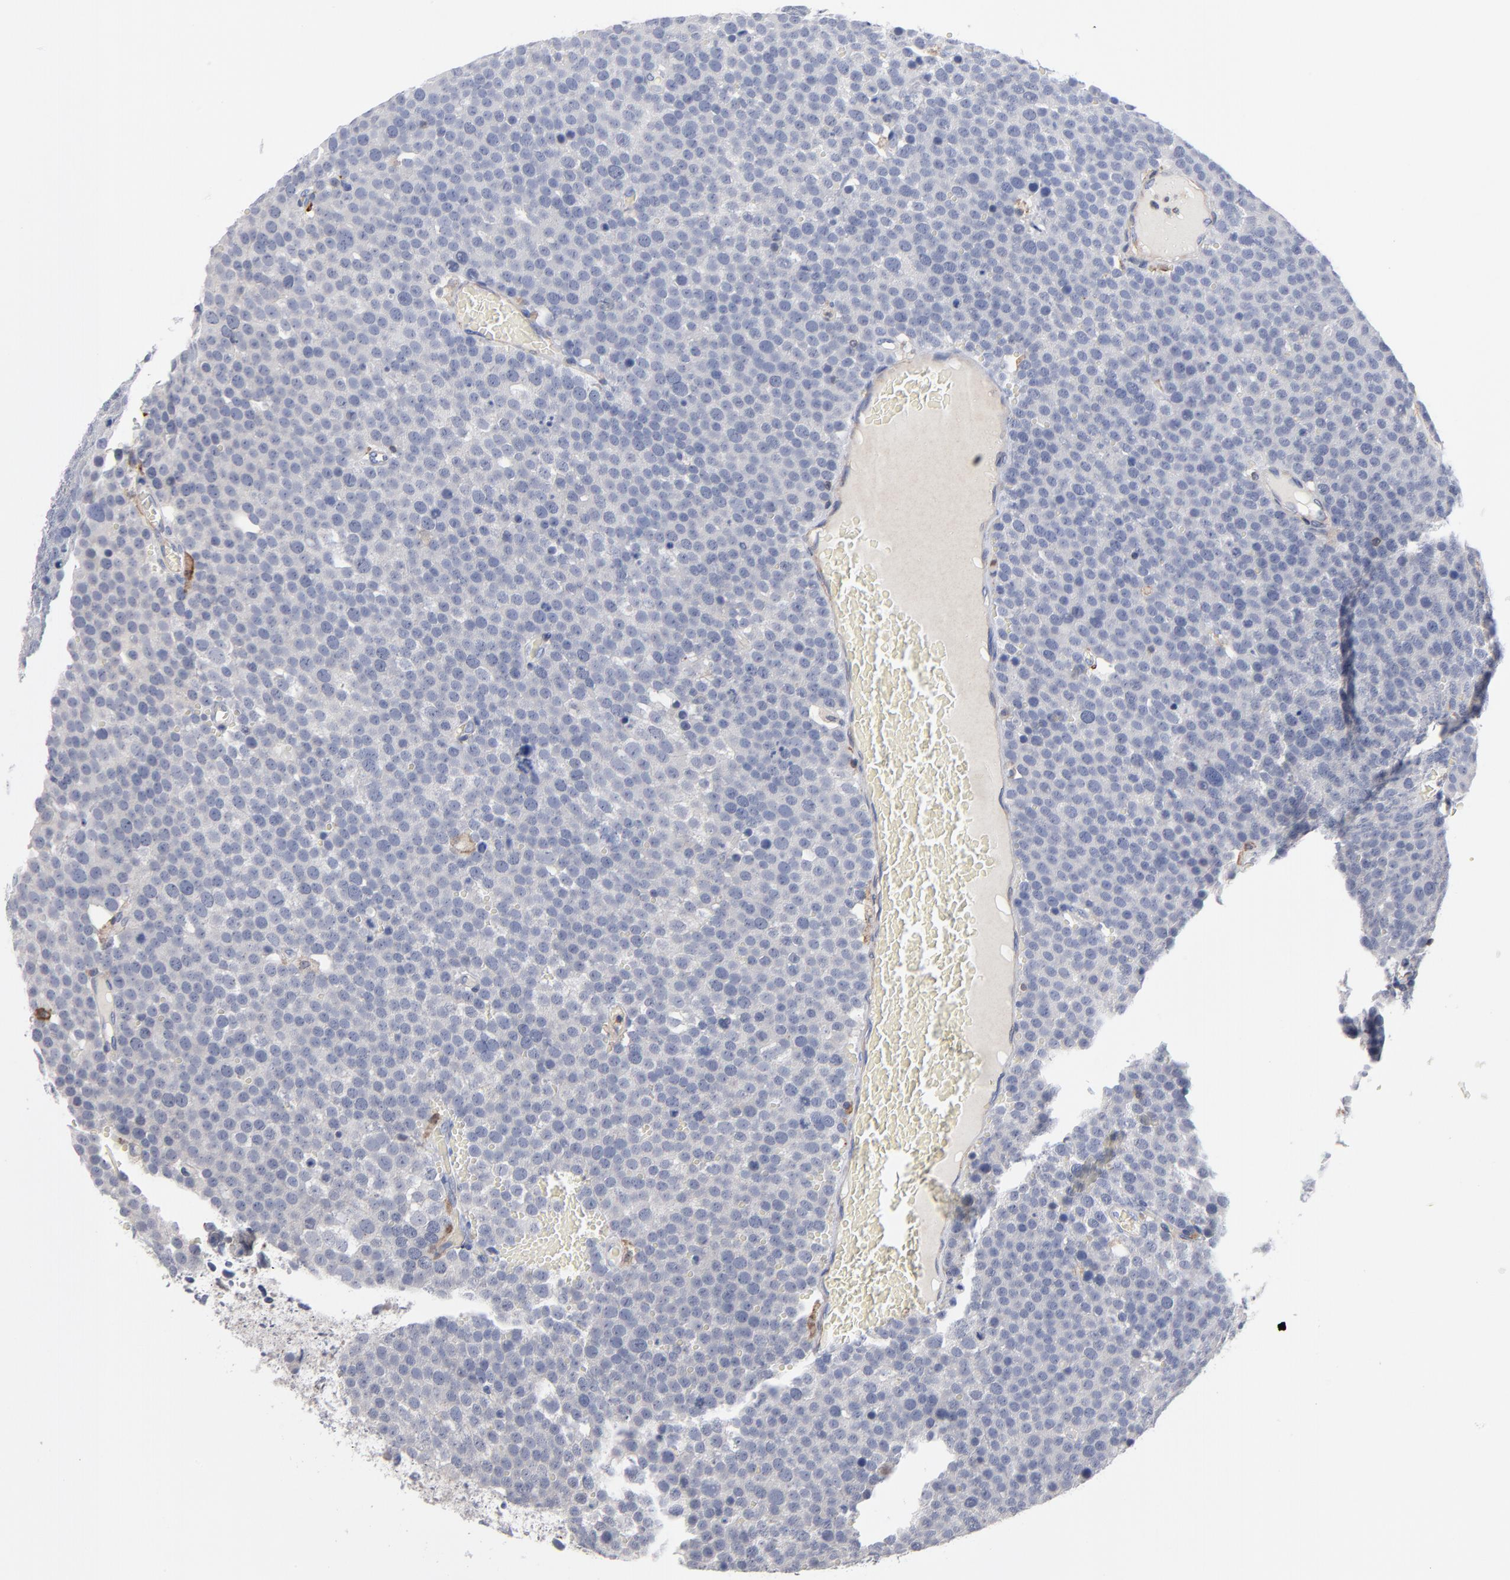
{"staining": {"intensity": "negative", "quantity": "none", "location": "none"}, "tissue": "testis cancer", "cell_type": "Tumor cells", "image_type": "cancer", "snomed": [{"axis": "morphology", "description": "Seminoma, NOS"}, {"axis": "topography", "description": "Testis"}], "caption": "Immunohistochemical staining of testis seminoma shows no significant expression in tumor cells.", "gene": "PDLIM2", "patient": {"sex": "male", "age": 71}}